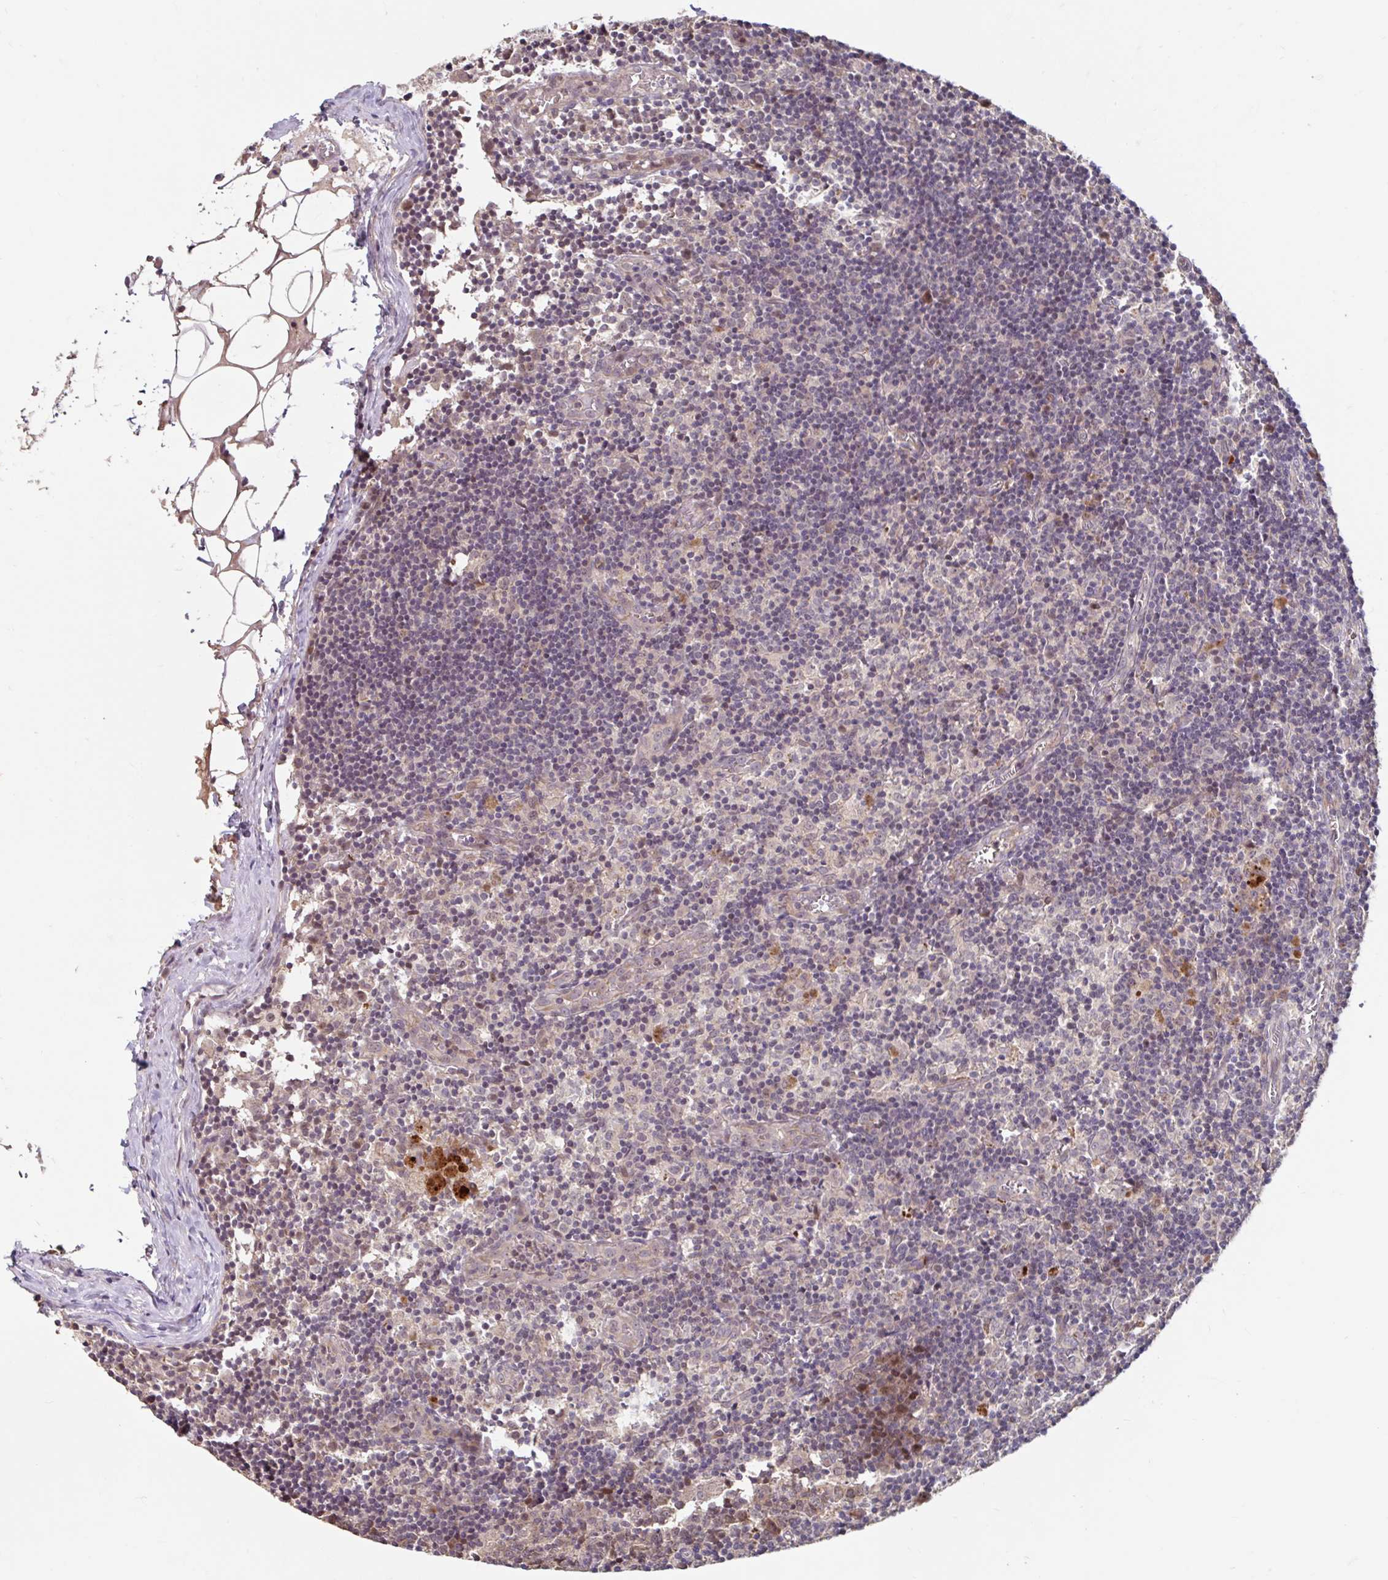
{"staining": {"intensity": "negative", "quantity": "none", "location": "none"}, "tissue": "lymph node", "cell_type": "Germinal center cells", "image_type": "normal", "snomed": [{"axis": "morphology", "description": "Normal tissue, NOS"}, {"axis": "topography", "description": "Lymph node"}], "caption": "Immunohistochemistry (IHC) of unremarkable lymph node displays no staining in germinal center cells.", "gene": "STYXL1", "patient": {"sex": "female", "age": 45}}